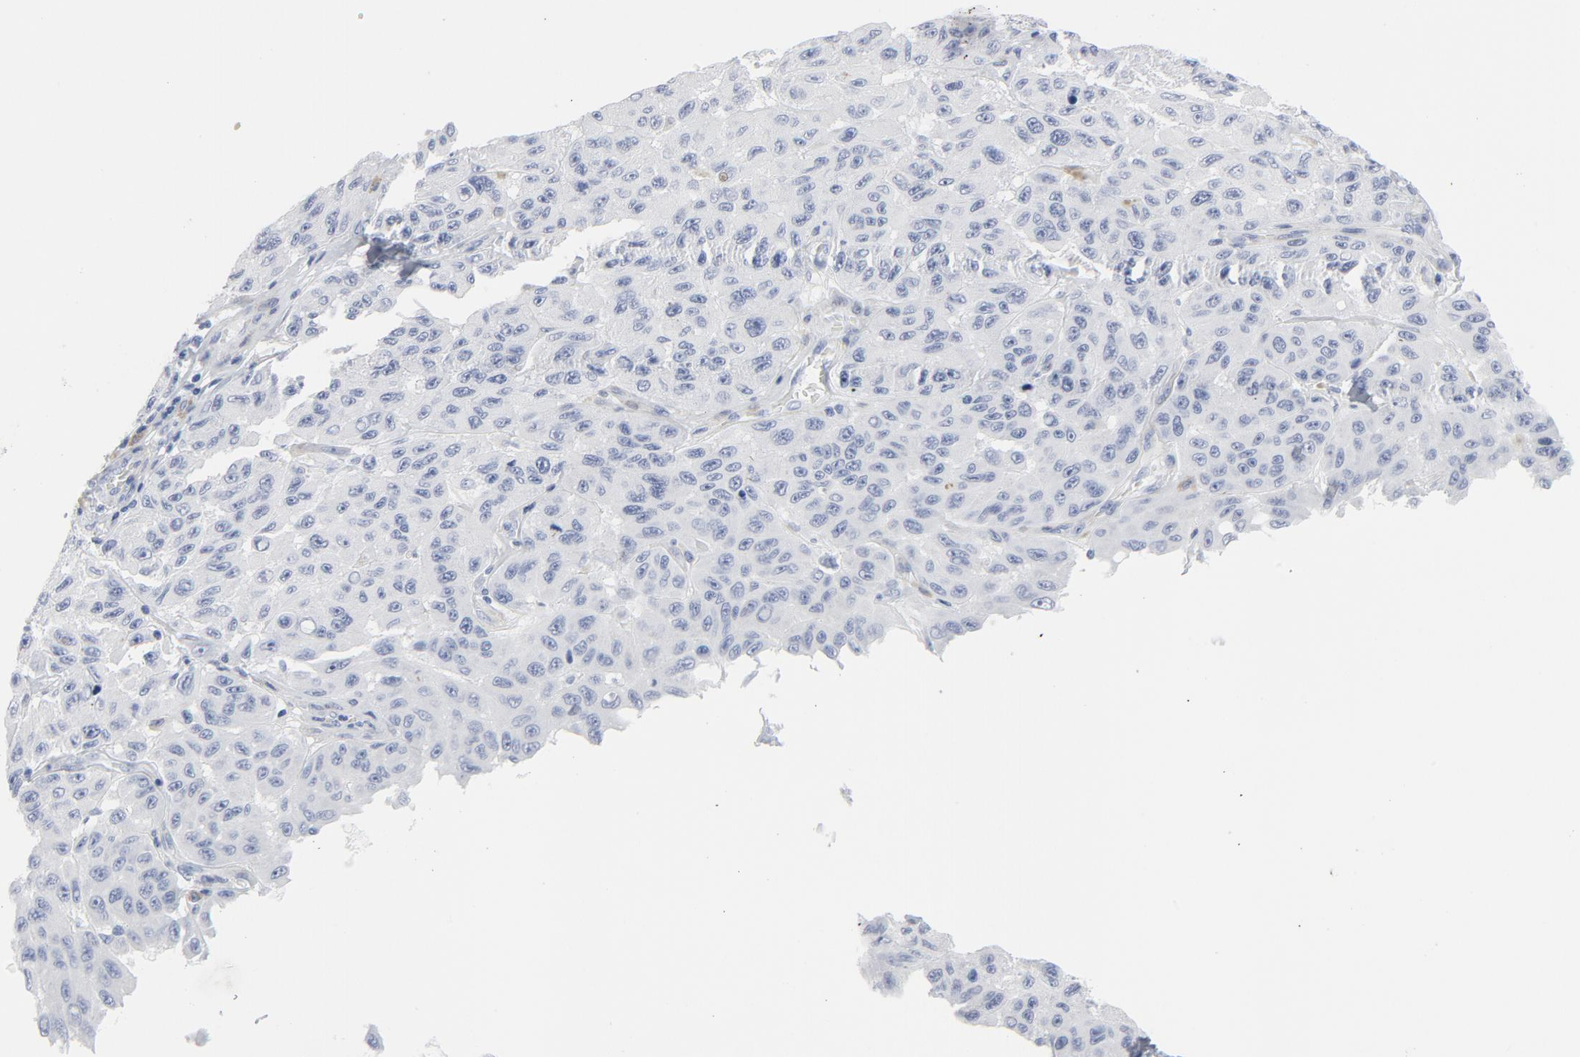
{"staining": {"intensity": "negative", "quantity": "none", "location": "none"}, "tissue": "melanoma", "cell_type": "Tumor cells", "image_type": "cancer", "snomed": [{"axis": "morphology", "description": "Malignant melanoma, NOS"}, {"axis": "topography", "description": "Skin"}], "caption": "DAB (3,3'-diaminobenzidine) immunohistochemical staining of melanoma demonstrates no significant expression in tumor cells.", "gene": "TUBB1", "patient": {"sex": "male", "age": 30}}